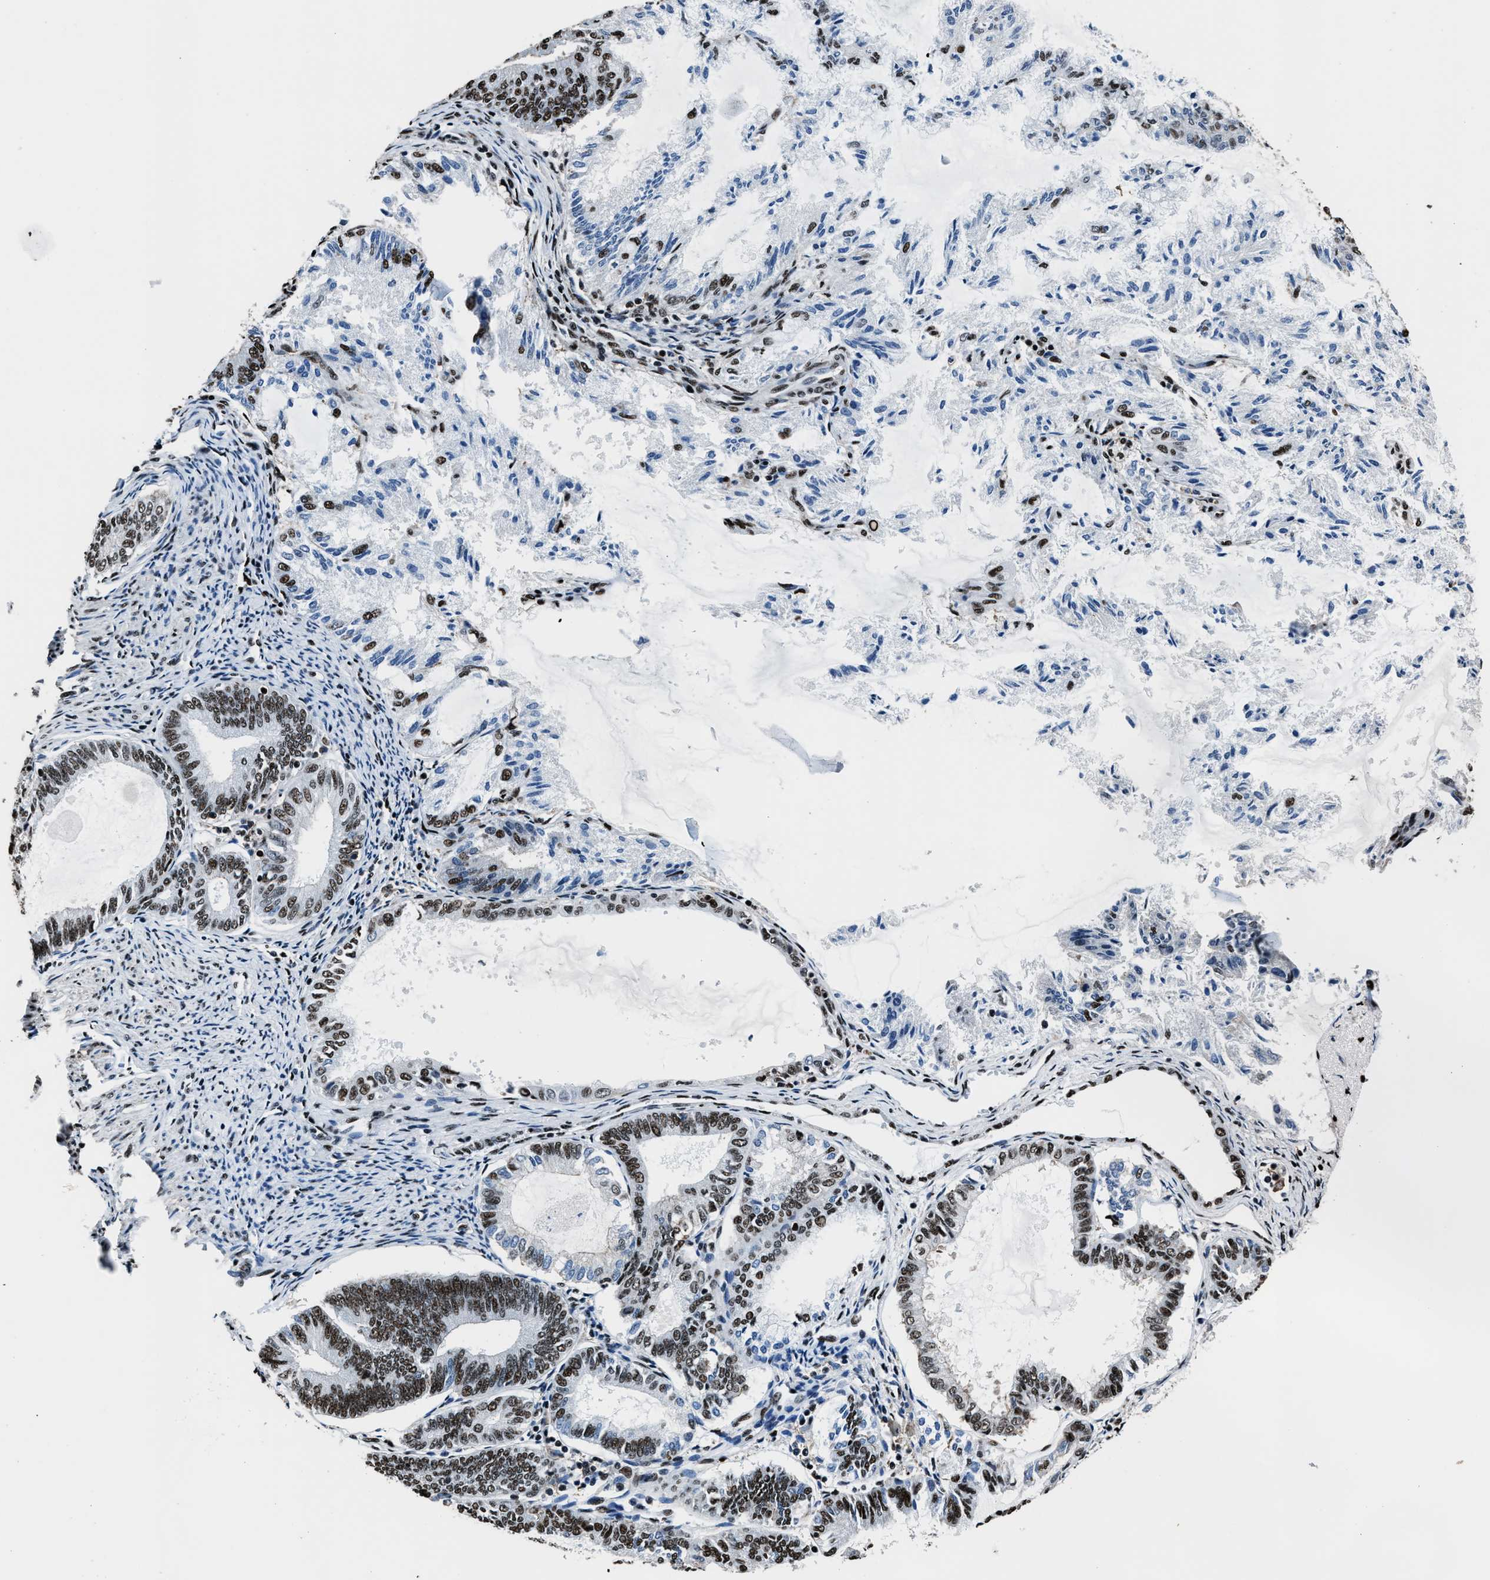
{"staining": {"intensity": "moderate", "quantity": ">75%", "location": "nuclear"}, "tissue": "endometrial cancer", "cell_type": "Tumor cells", "image_type": "cancer", "snomed": [{"axis": "morphology", "description": "Adenocarcinoma, NOS"}, {"axis": "topography", "description": "Endometrium"}], "caption": "IHC of human endometrial cancer exhibits medium levels of moderate nuclear staining in approximately >75% of tumor cells.", "gene": "PPIE", "patient": {"sex": "female", "age": 86}}